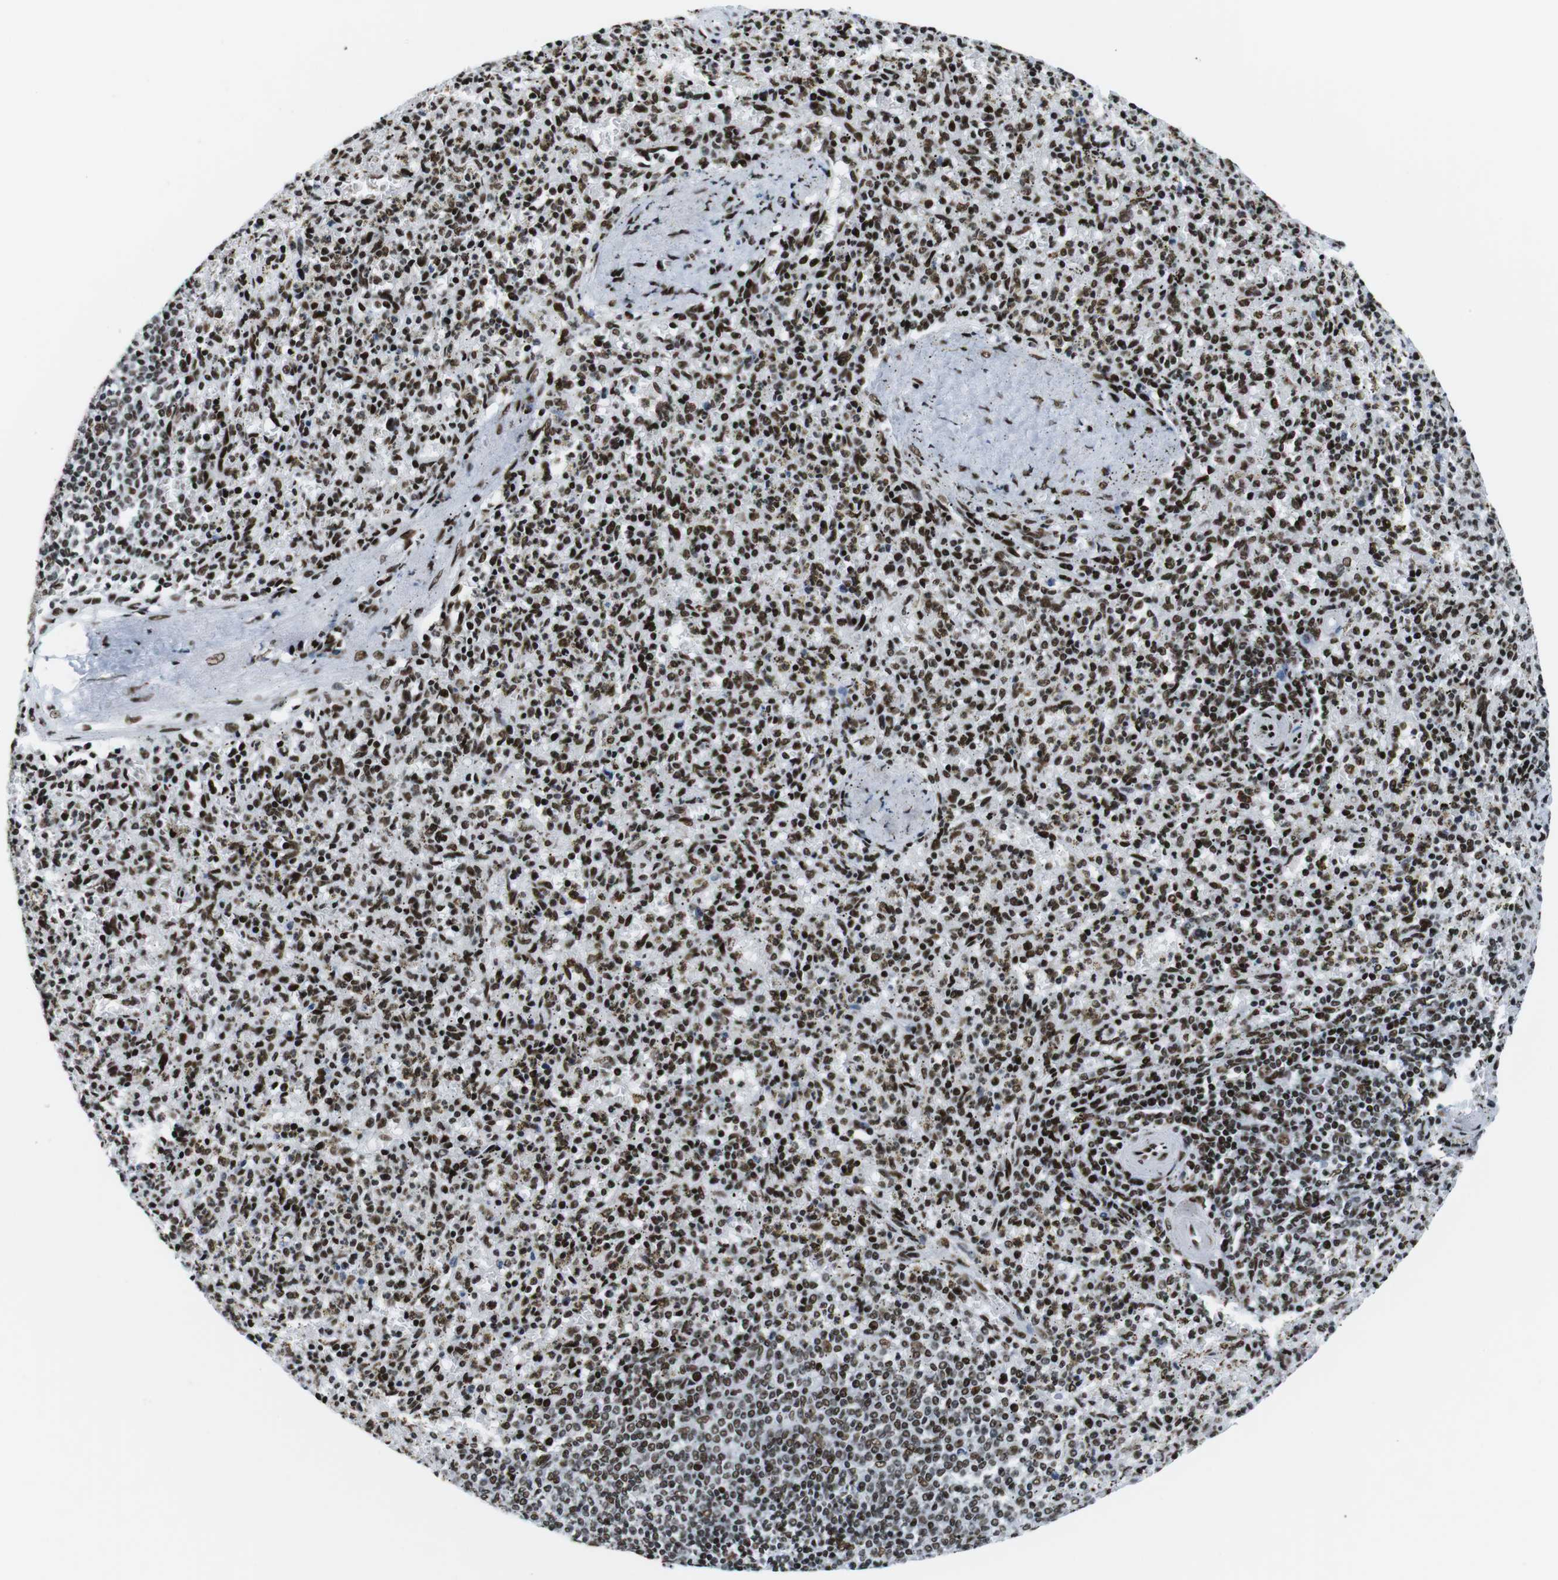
{"staining": {"intensity": "strong", "quantity": ">75%", "location": "nuclear"}, "tissue": "spleen", "cell_type": "Cells in red pulp", "image_type": "normal", "snomed": [{"axis": "morphology", "description": "Normal tissue, NOS"}, {"axis": "topography", "description": "Spleen"}], "caption": "A high-resolution histopathology image shows immunohistochemistry staining of unremarkable spleen, which reveals strong nuclear expression in approximately >75% of cells in red pulp. The staining is performed using DAB (3,3'-diaminobenzidine) brown chromogen to label protein expression. The nuclei are counter-stained blue using hematoxylin.", "gene": "CITED2", "patient": {"sex": "male", "age": 72}}